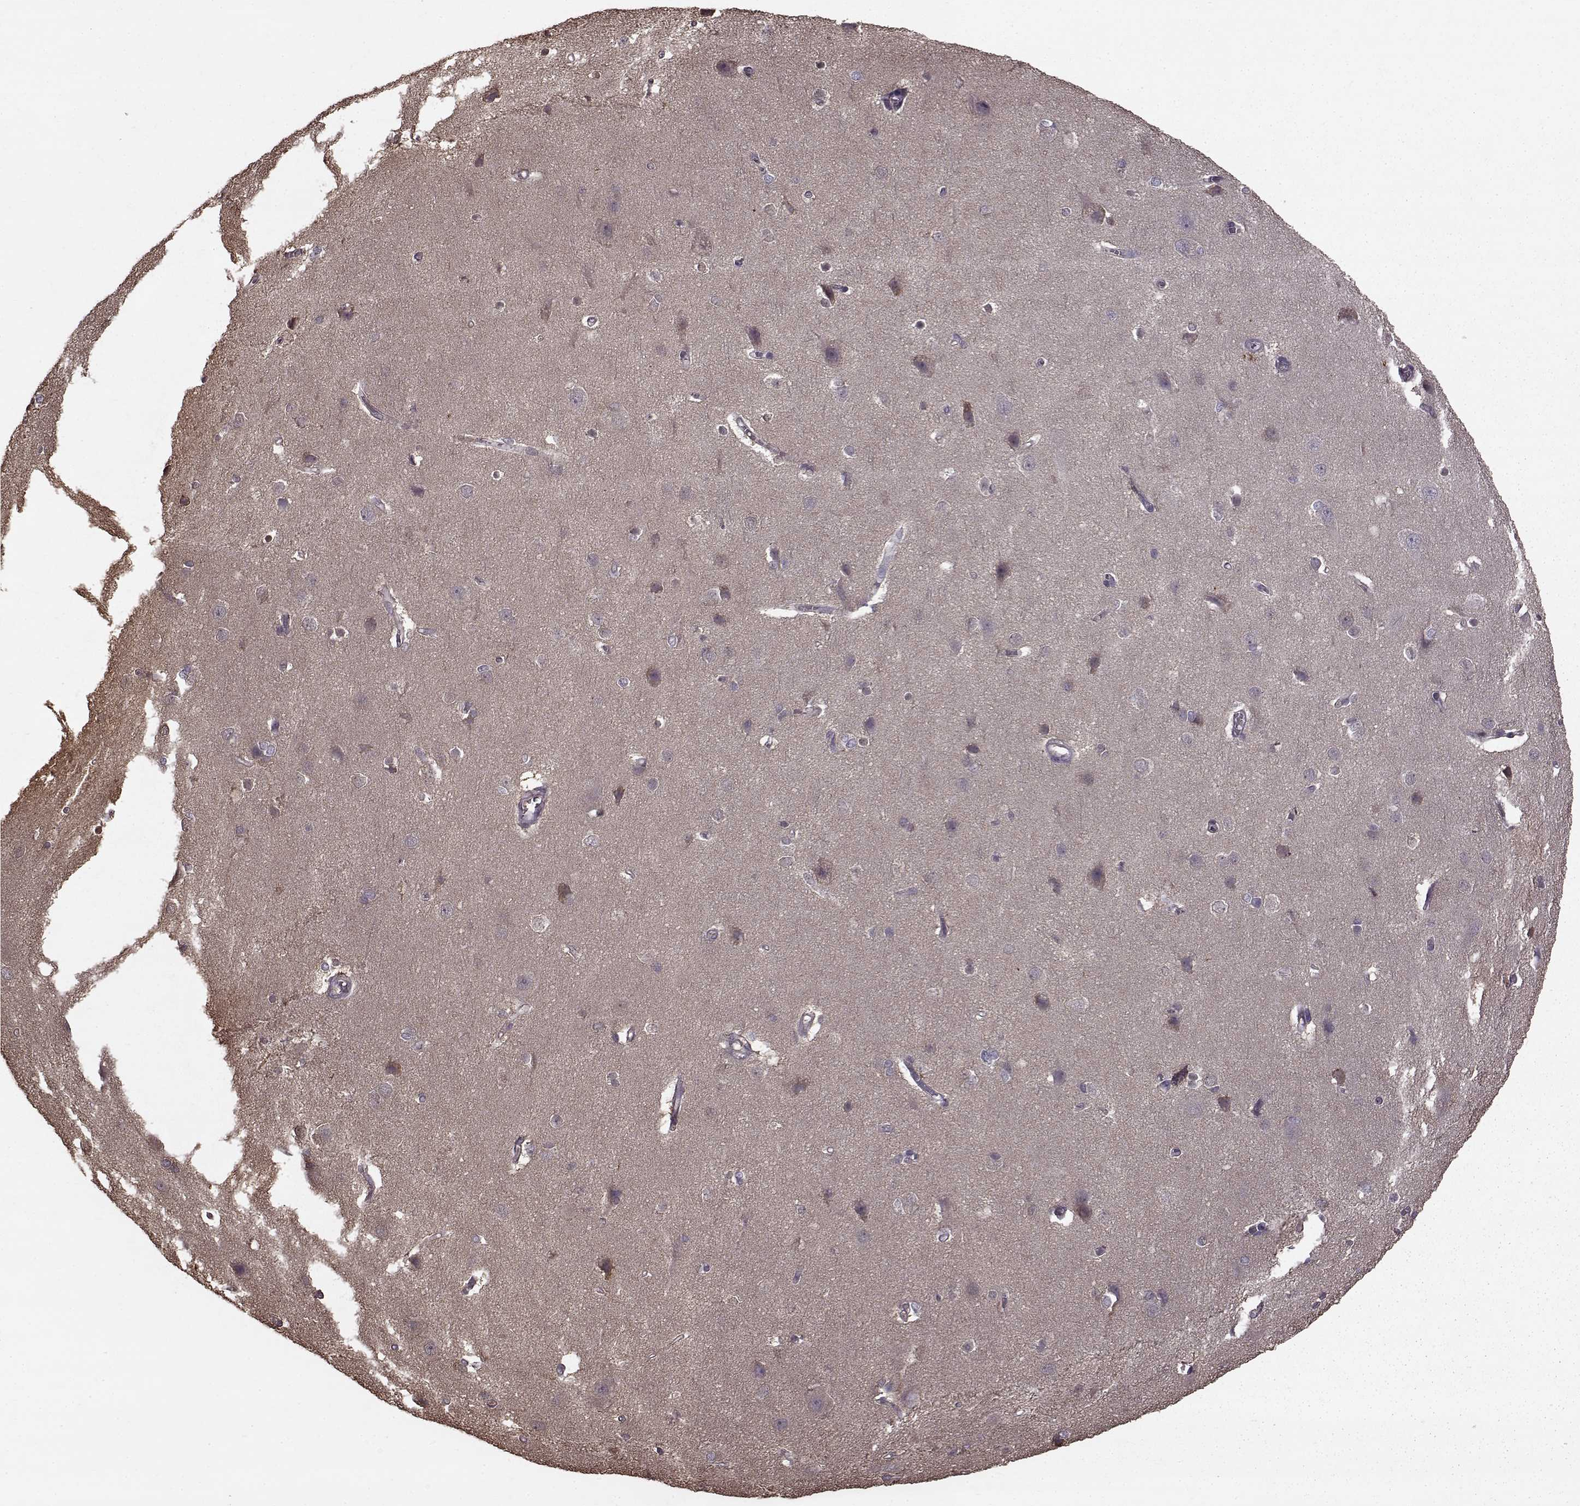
{"staining": {"intensity": "negative", "quantity": "none", "location": "none"}, "tissue": "cerebral cortex", "cell_type": "Endothelial cells", "image_type": "normal", "snomed": [{"axis": "morphology", "description": "Normal tissue, NOS"}, {"axis": "topography", "description": "Cerebral cortex"}], "caption": "The photomicrograph shows no significant positivity in endothelial cells of cerebral cortex. (DAB IHC, high magnification).", "gene": "NME1", "patient": {"sex": "male", "age": 37}}